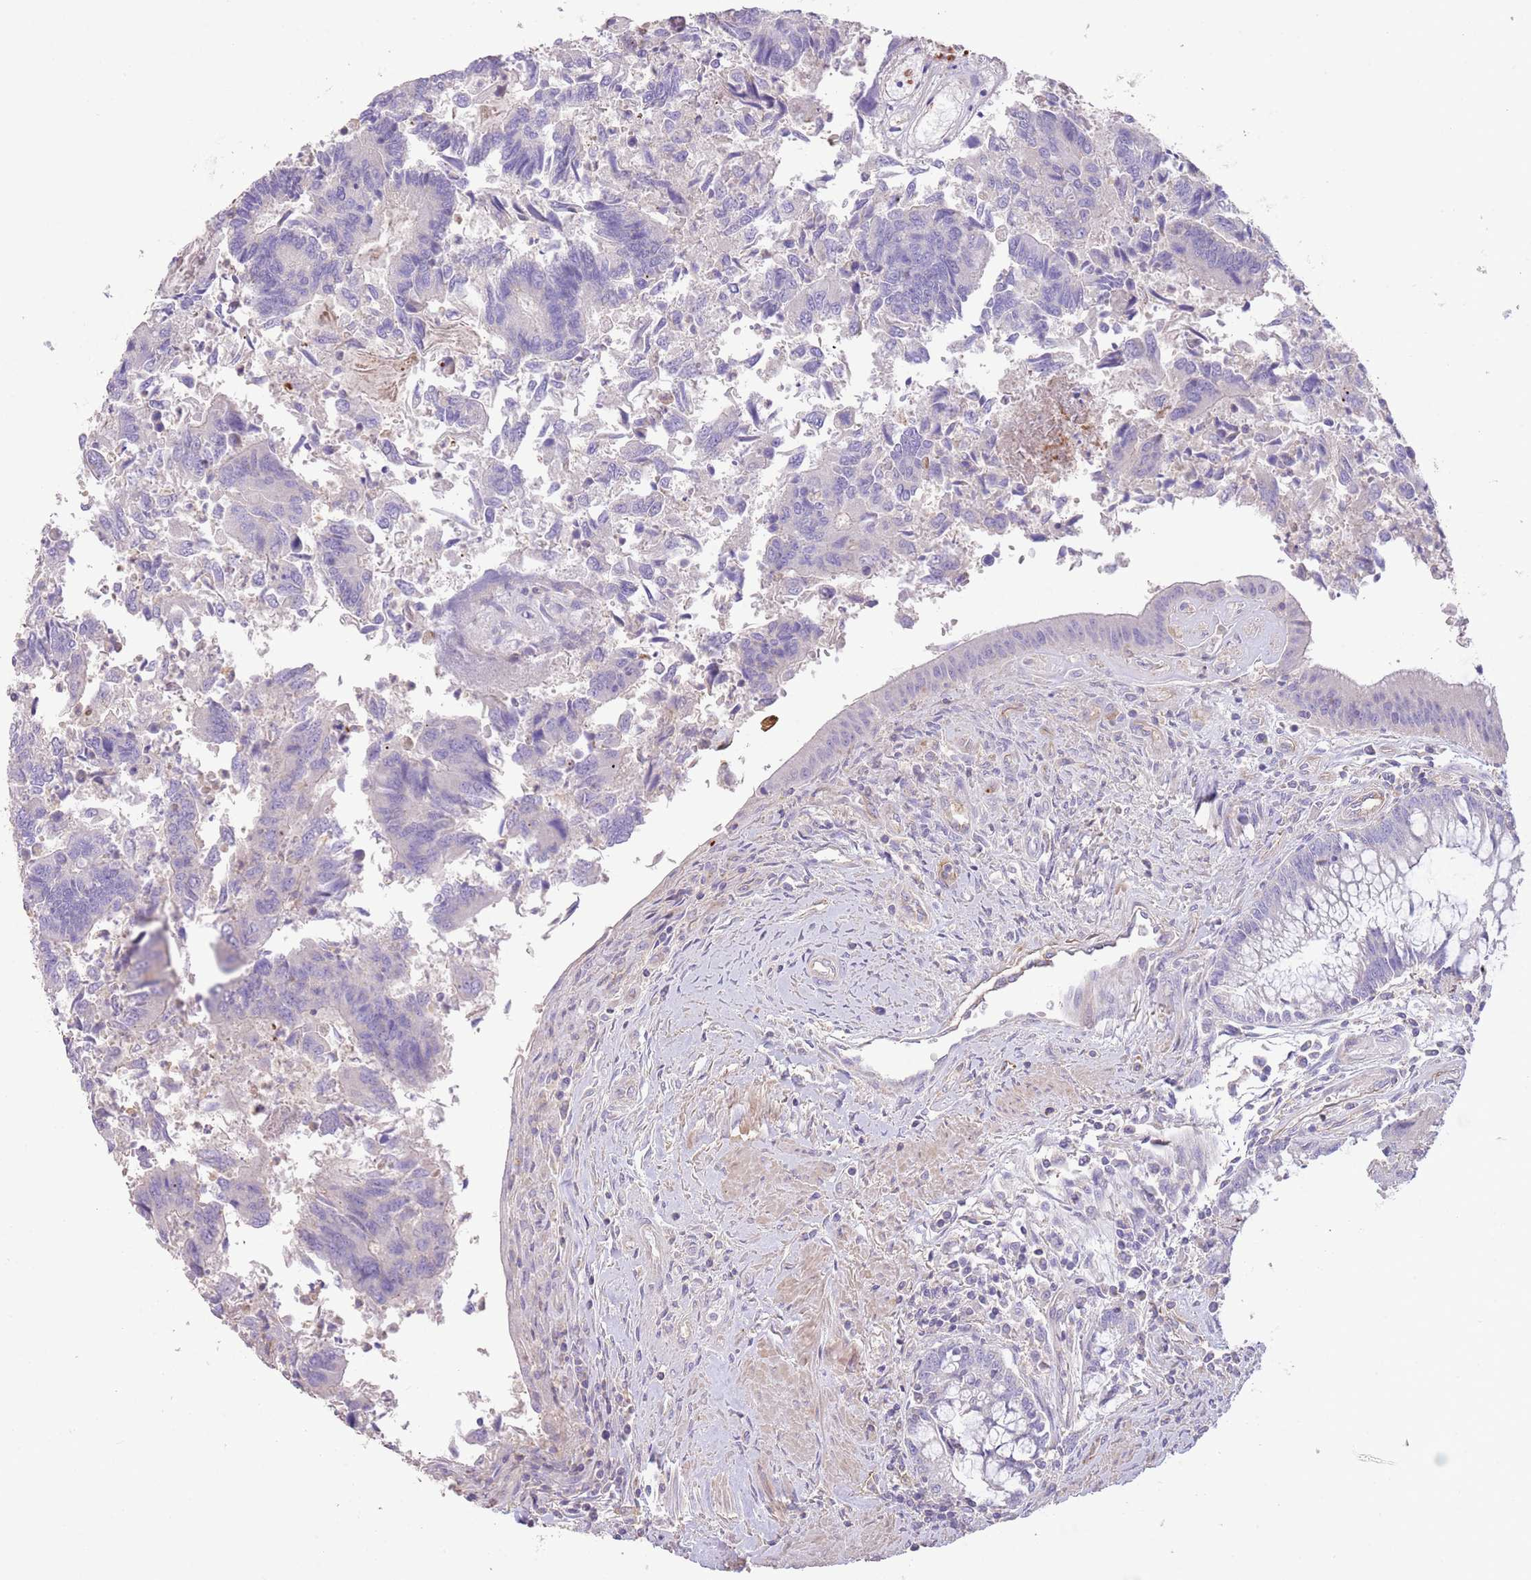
{"staining": {"intensity": "negative", "quantity": "none", "location": "none"}, "tissue": "colorectal cancer", "cell_type": "Tumor cells", "image_type": "cancer", "snomed": [{"axis": "morphology", "description": "Adenocarcinoma, NOS"}, {"axis": "topography", "description": "Colon"}], "caption": "DAB (3,3'-diaminobenzidine) immunohistochemical staining of human colorectal cancer demonstrates no significant expression in tumor cells. (Immunohistochemistry, brightfield microscopy, high magnification).", "gene": "SFTPA1", "patient": {"sex": "female", "age": 67}}